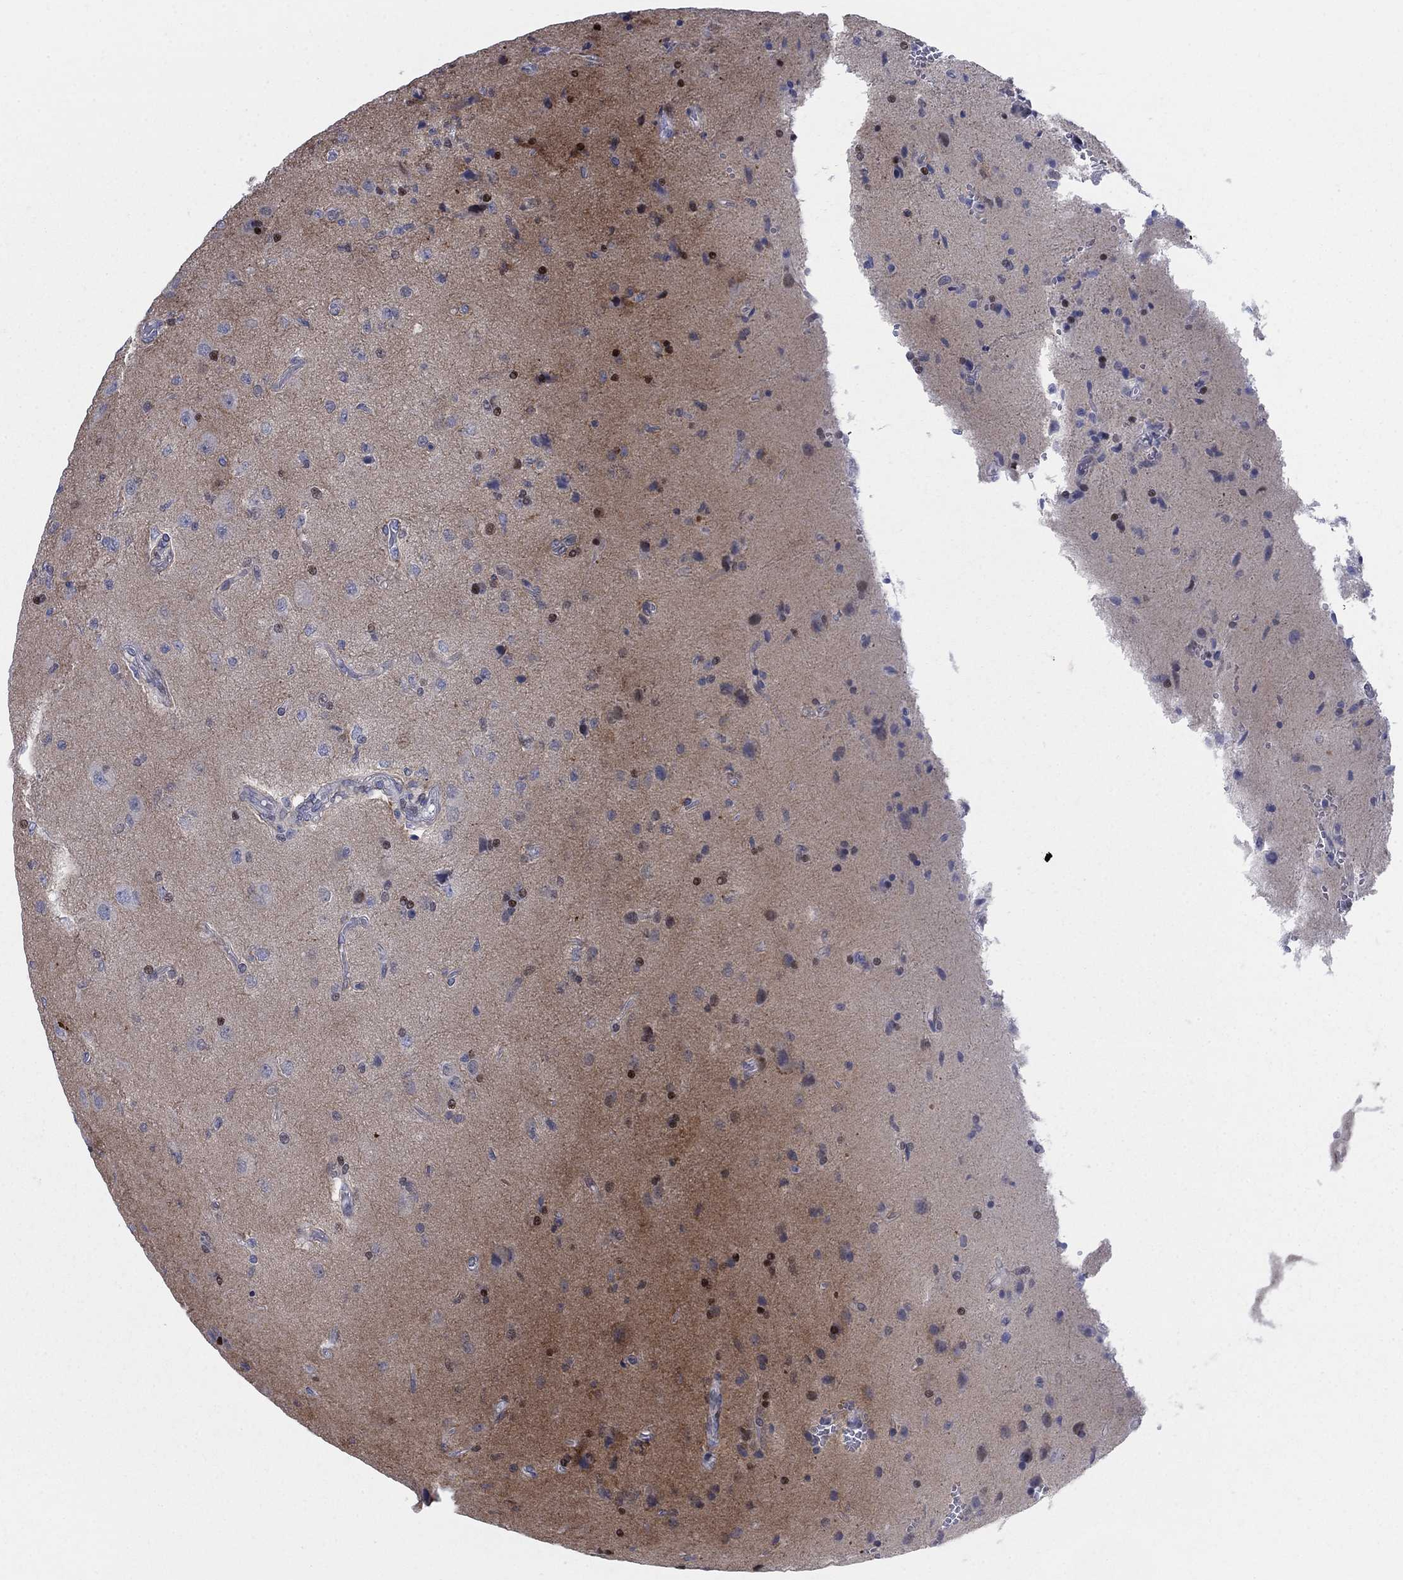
{"staining": {"intensity": "negative", "quantity": "none", "location": "none"}, "tissue": "glioma", "cell_type": "Tumor cells", "image_type": "cancer", "snomed": [{"axis": "morphology", "description": "Glioma, malignant, High grade"}, {"axis": "topography", "description": "Brain"}], "caption": "Glioma was stained to show a protein in brown. There is no significant staining in tumor cells.", "gene": "MYO3A", "patient": {"sex": "male", "age": 56}}